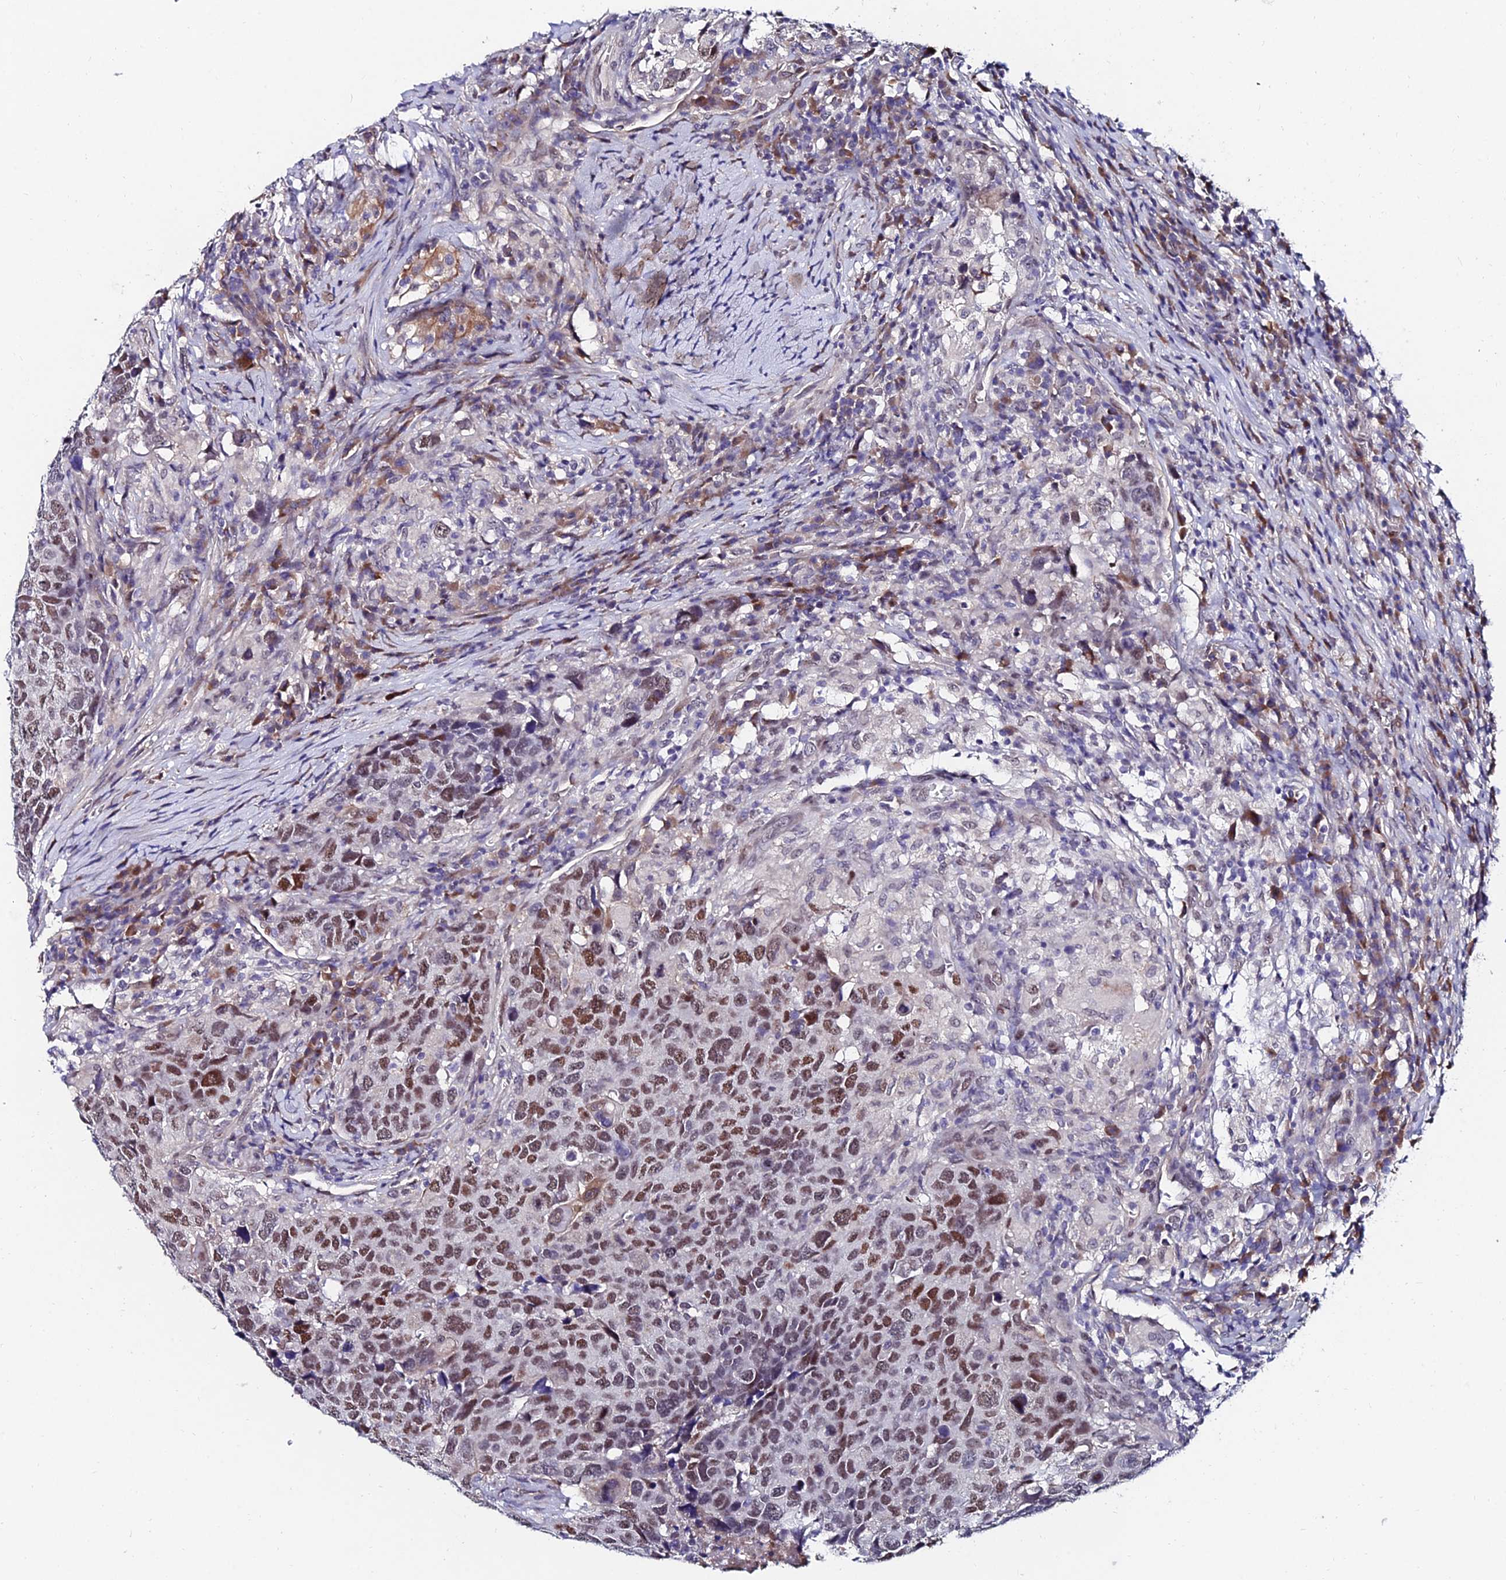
{"staining": {"intensity": "moderate", "quantity": ">75%", "location": "nuclear"}, "tissue": "head and neck cancer", "cell_type": "Tumor cells", "image_type": "cancer", "snomed": [{"axis": "morphology", "description": "Squamous cell carcinoma, NOS"}, {"axis": "topography", "description": "Head-Neck"}], "caption": "Head and neck cancer (squamous cell carcinoma) stained for a protein (brown) shows moderate nuclear positive positivity in about >75% of tumor cells.", "gene": "TRIM24", "patient": {"sex": "male", "age": 66}}